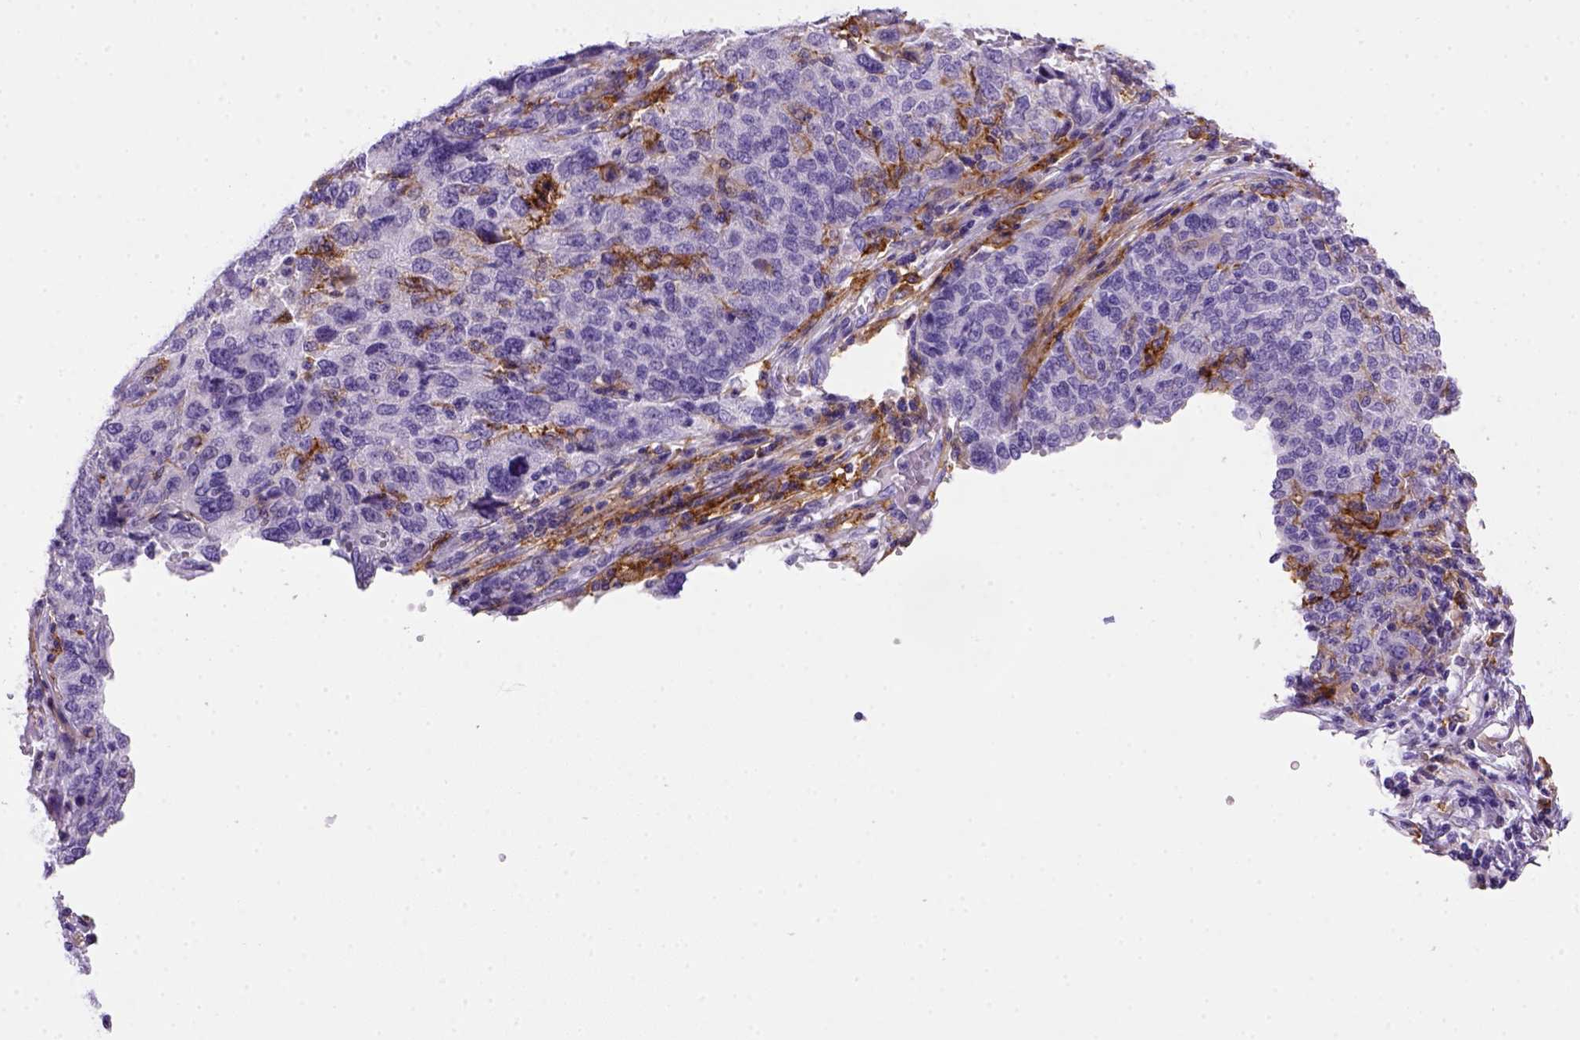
{"staining": {"intensity": "negative", "quantity": "none", "location": "none"}, "tissue": "ovarian cancer", "cell_type": "Tumor cells", "image_type": "cancer", "snomed": [{"axis": "morphology", "description": "Carcinoma, endometroid"}, {"axis": "topography", "description": "Ovary"}], "caption": "Histopathology image shows no significant protein staining in tumor cells of ovarian cancer.", "gene": "CD14", "patient": {"sex": "female", "age": 58}}